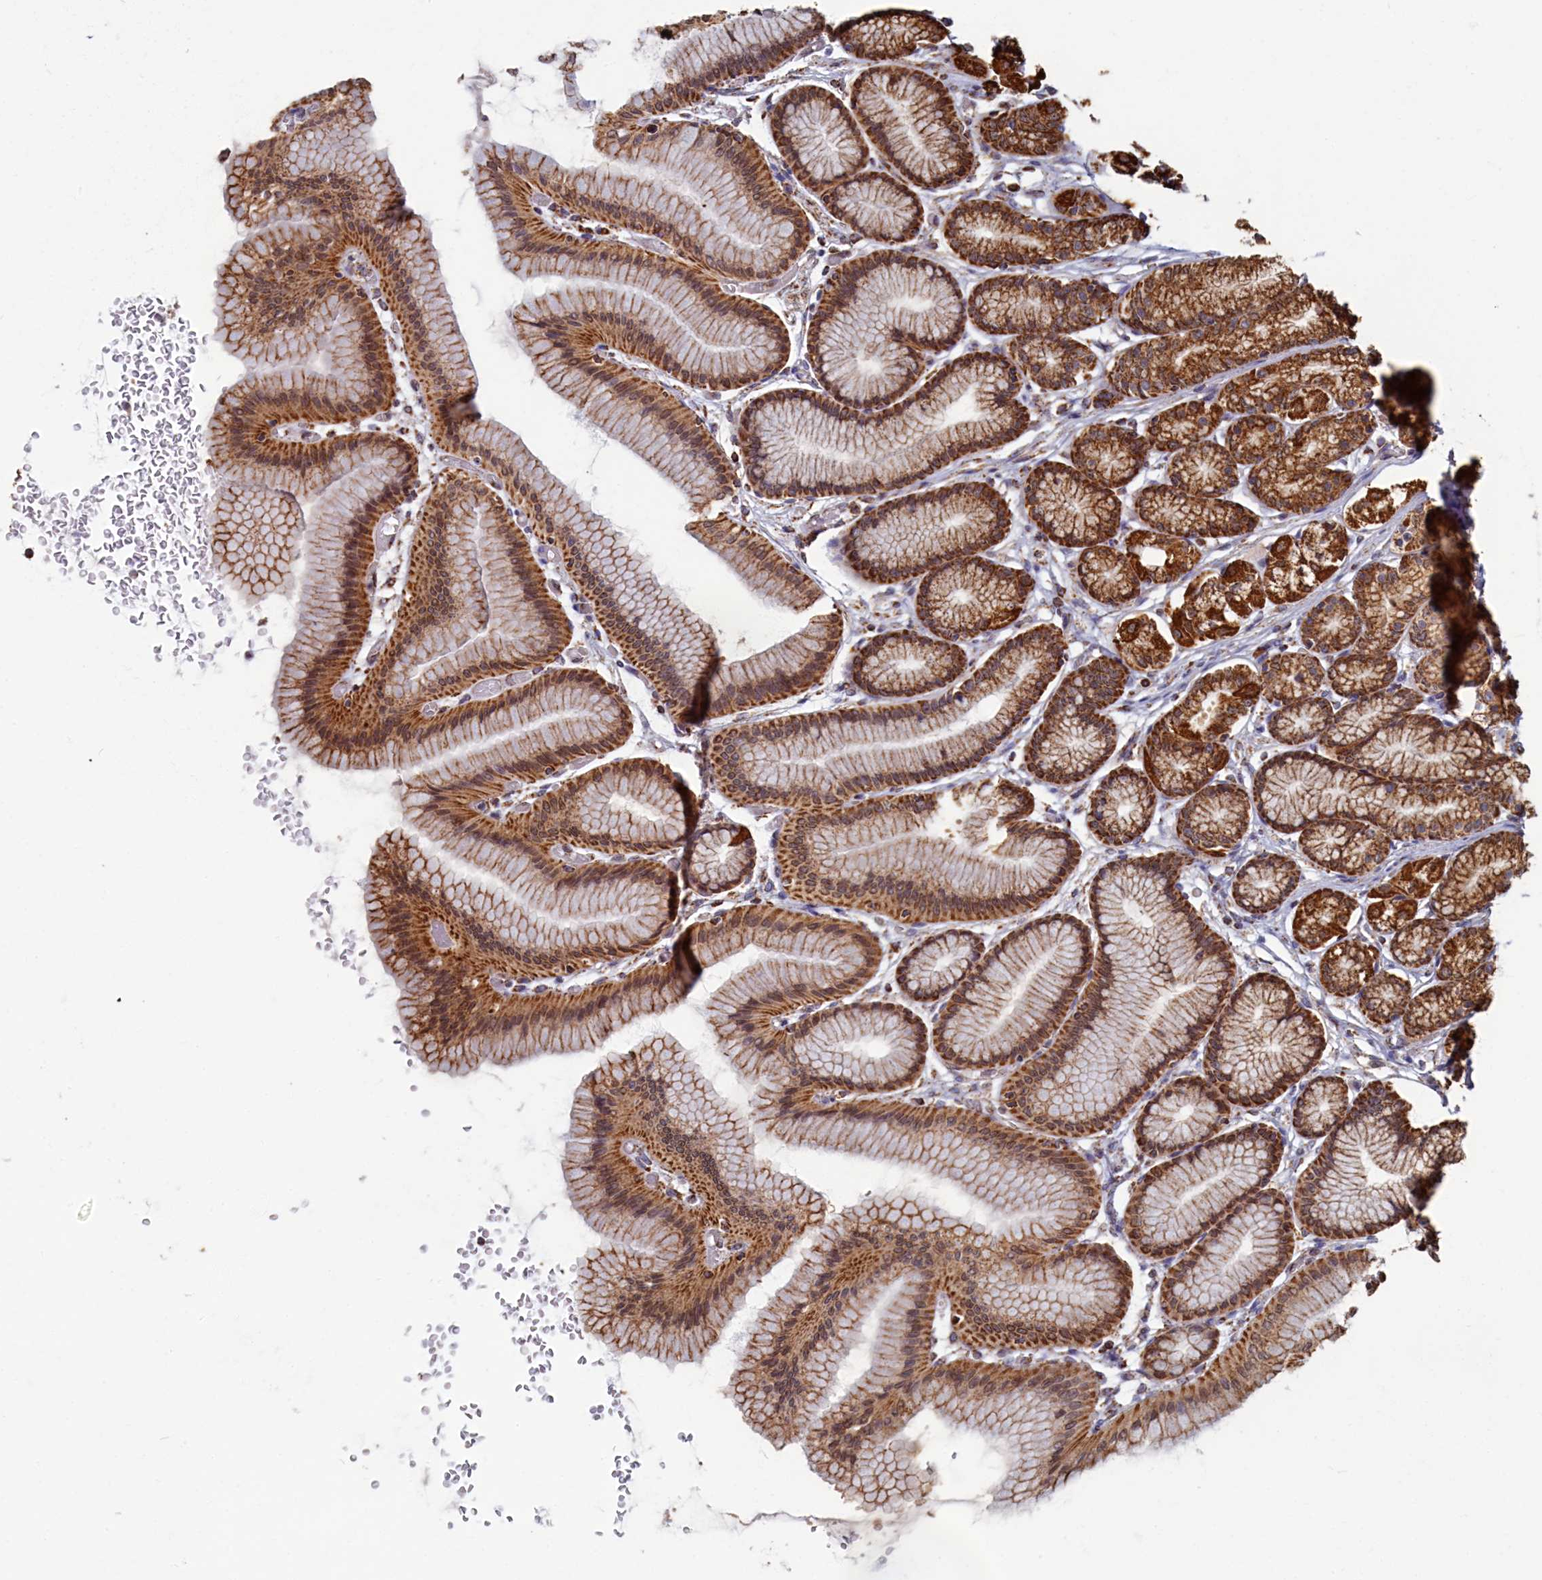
{"staining": {"intensity": "strong", "quantity": ">75%", "location": "cytoplasmic/membranous,nuclear"}, "tissue": "stomach", "cell_type": "Glandular cells", "image_type": "normal", "snomed": [{"axis": "morphology", "description": "Normal tissue, NOS"}, {"axis": "morphology", "description": "Adenocarcinoma, NOS"}, {"axis": "morphology", "description": "Adenocarcinoma, High grade"}, {"axis": "topography", "description": "Stomach, upper"}, {"axis": "topography", "description": "Stomach"}], "caption": "The immunohistochemical stain labels strong cytoplasmic/membranous,nuclear expression in glandular cells of benign stomach. Nuclei are stained in blue.", "gene": "SPR", "patient": {"sex": "female", "age": 65}}